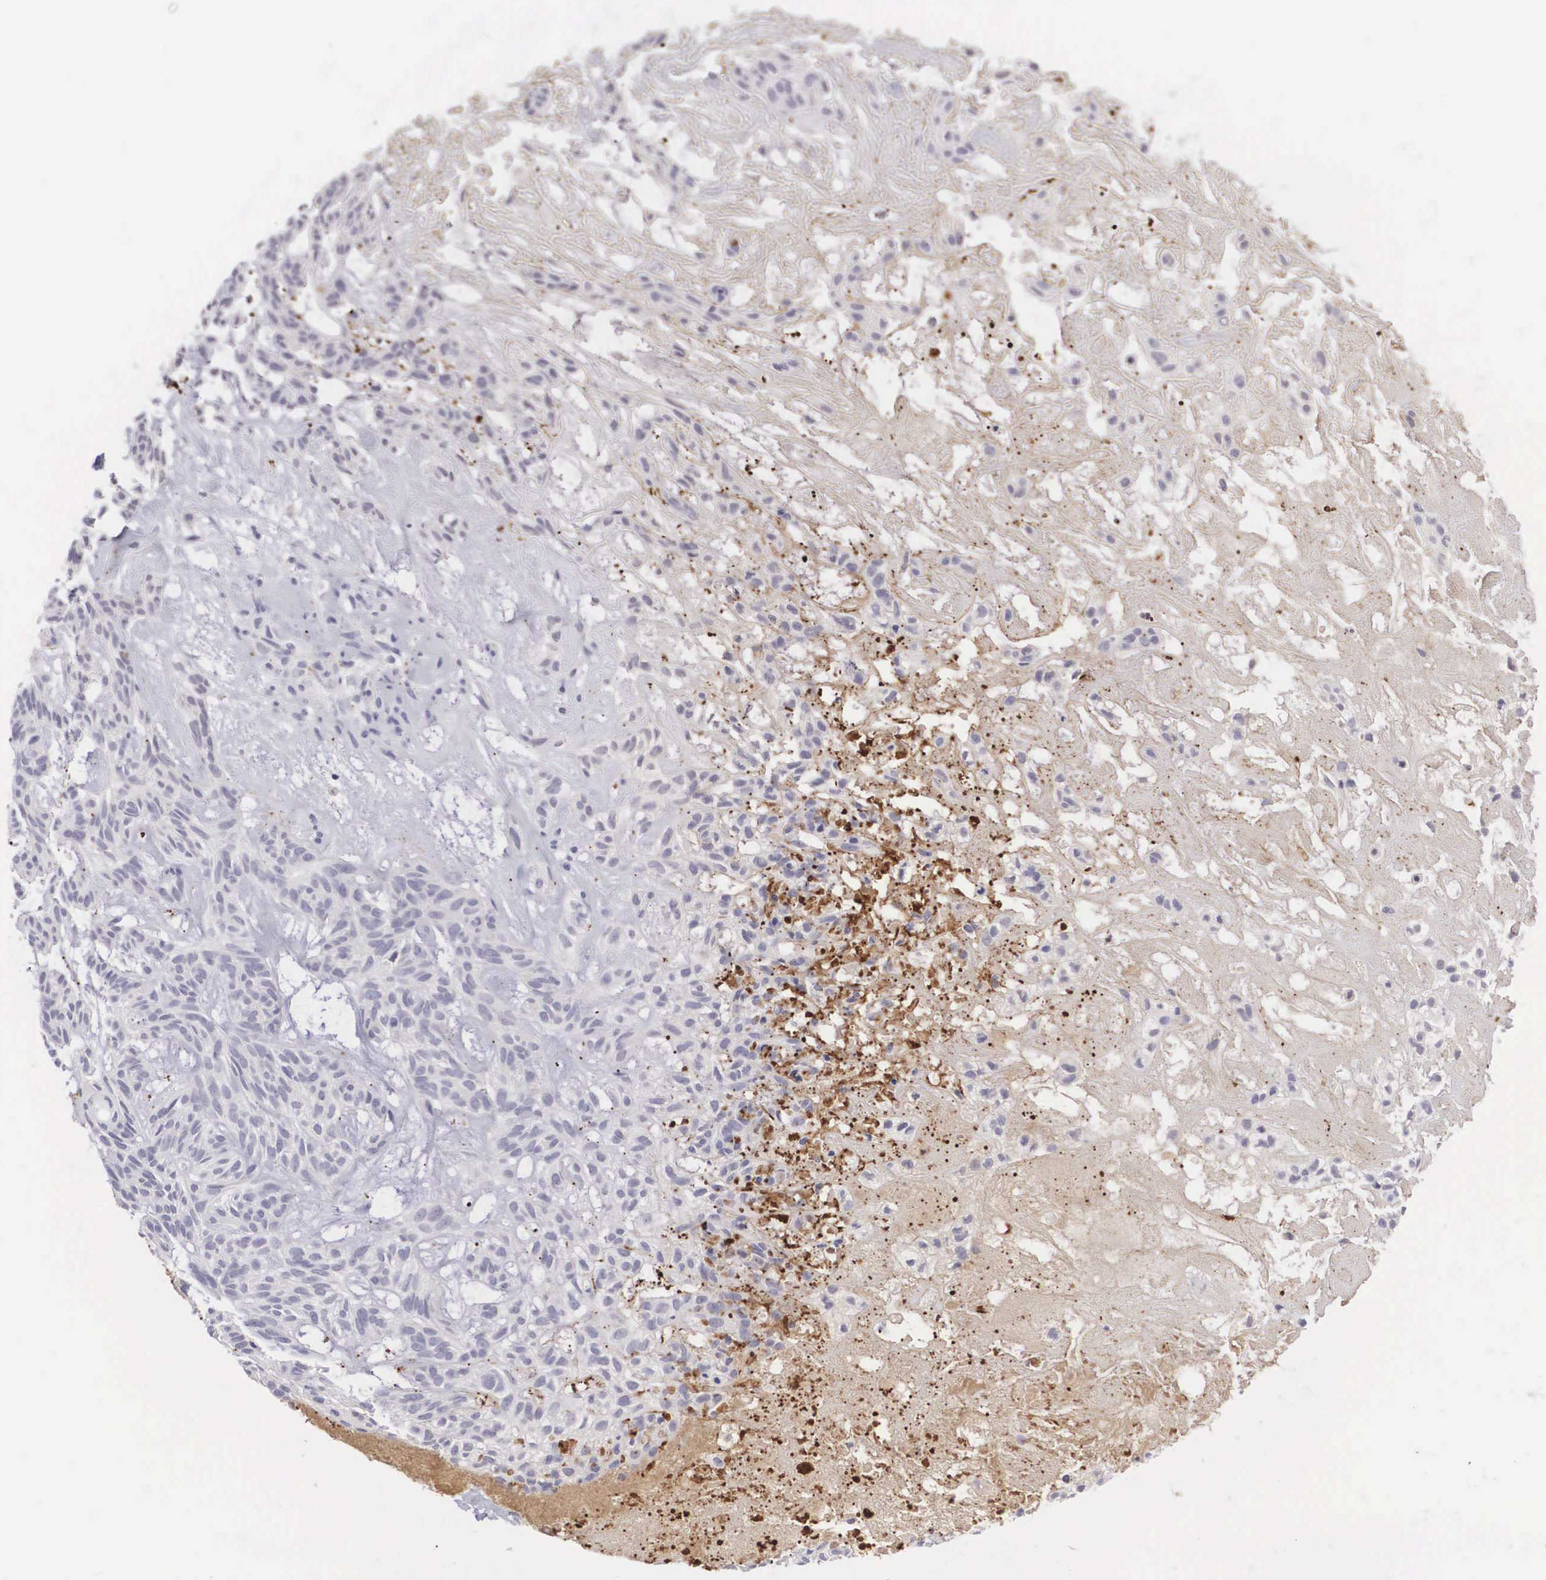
{"staining": {"intensity": "negative", "quantity": "none", "location": "none"}, "tissue": "skin cancer", "cell_type": "Tumor cells", "image_type": "cancer", "snomed": [{"axis": "morphology", "description": "Basal cell carcinoma"}, {"axis": "topography", "description": "Skin"}], "caption": "Tumor cells are negative for brown protein staining in basal cell carcinoma (skin).", "gene": "CLU", "patient": {"sex": "male", "age": 75}}